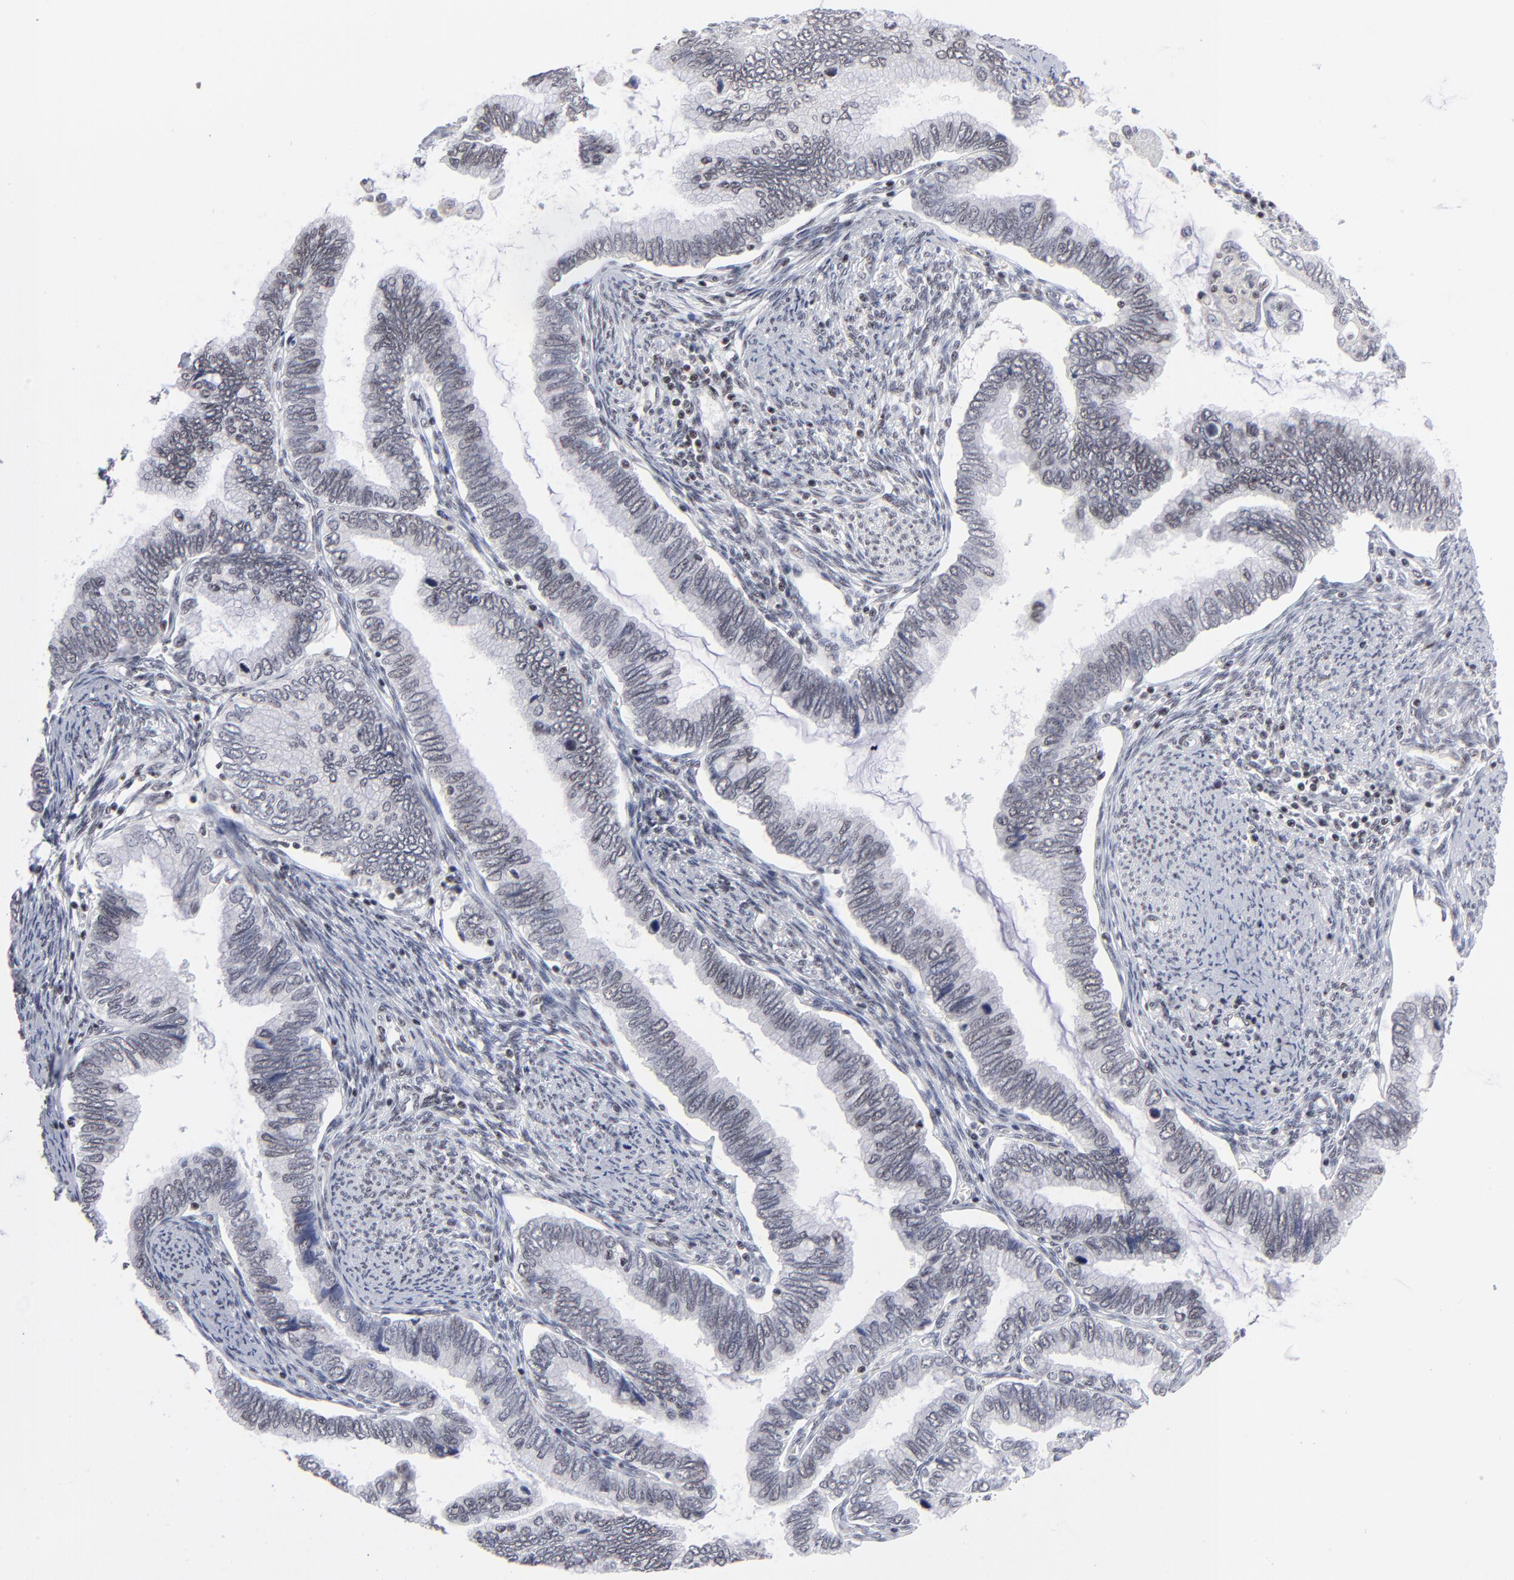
{"staining": {"intensity": "weak", "quantity": "<25%", "location": "nuclear"}, "tissue": "cervical cancer", "cell_type": "Tumor cells", "image_type": "cancer", "snomed": [{"axis": "morphology", "description": "Adenocarcinoma, NOS"}, {"axis": "topography", "description": "Cervix"}], "caption": "Tumor cells are negative for protein expression in human adenocarcinoma (cervical). The staining was performed using DAB to visualize the protein expression in brown, while the nuclei were stained in blue with hematoxylin (Magnification: 20x).", "gene": "SP2", "patient": {"sex": "female", "age": 49}}